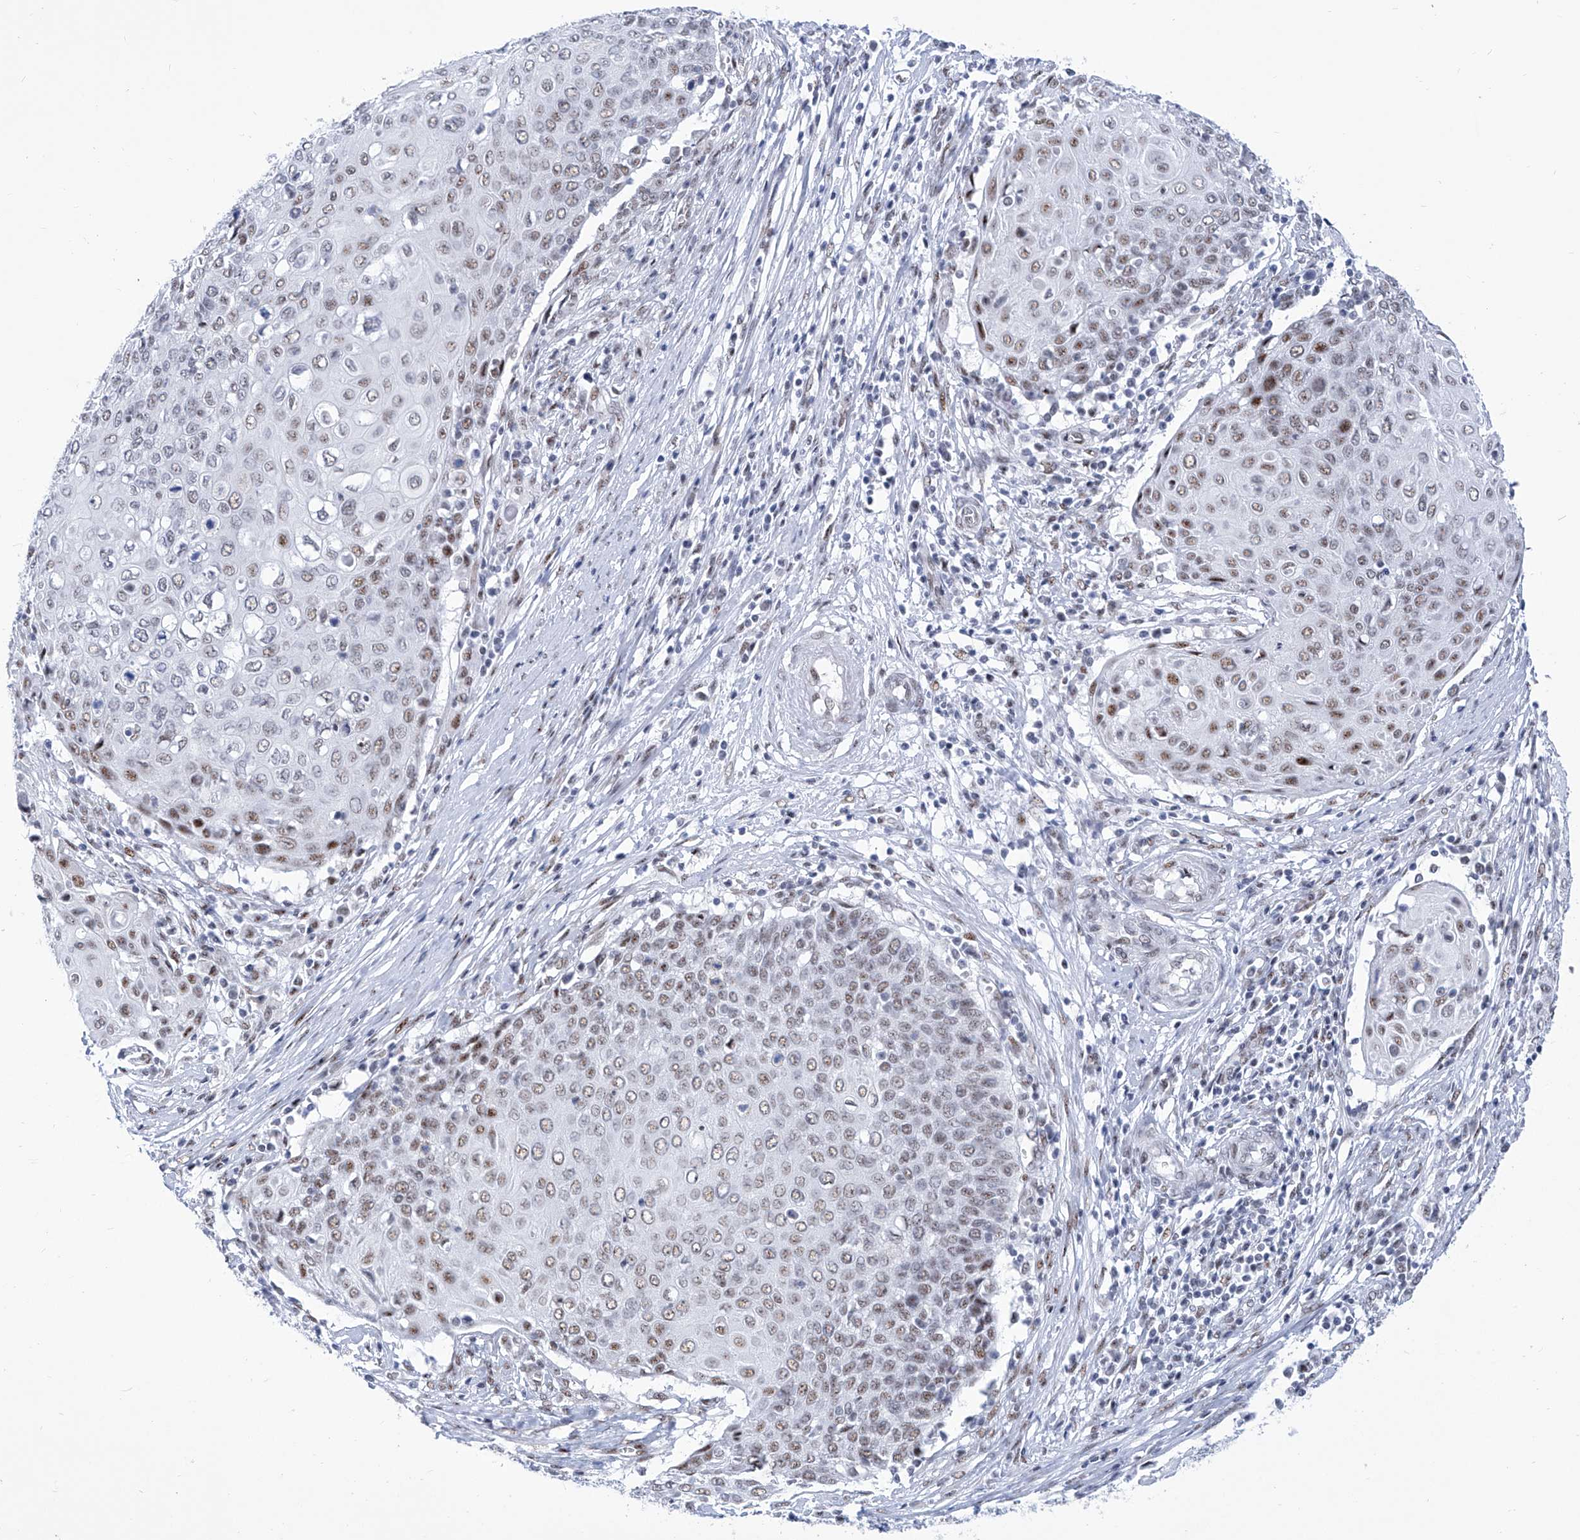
{"staining": {"intensity": "moderate", "quantity": "25%-75%", "location": "nuclear"}, "tissue": "cervical cancer", "cell_type": "Tumor cells", "image_type": "cancer", "snomed": [{"axis": "morphology", "description": "Squamous cell carcinoma, NOS"}, {"axis": "topography", "description": "Cervix"}], "caption": "A photomicrograph showing moderate nuclear positivity in about 25%-75% of tumor cells in squamous cell carcinoma (cervical), as visualized by brown immunohistochemical staining.", "gene": "SART1", "patient": {"sex": "female", "age": 39}}